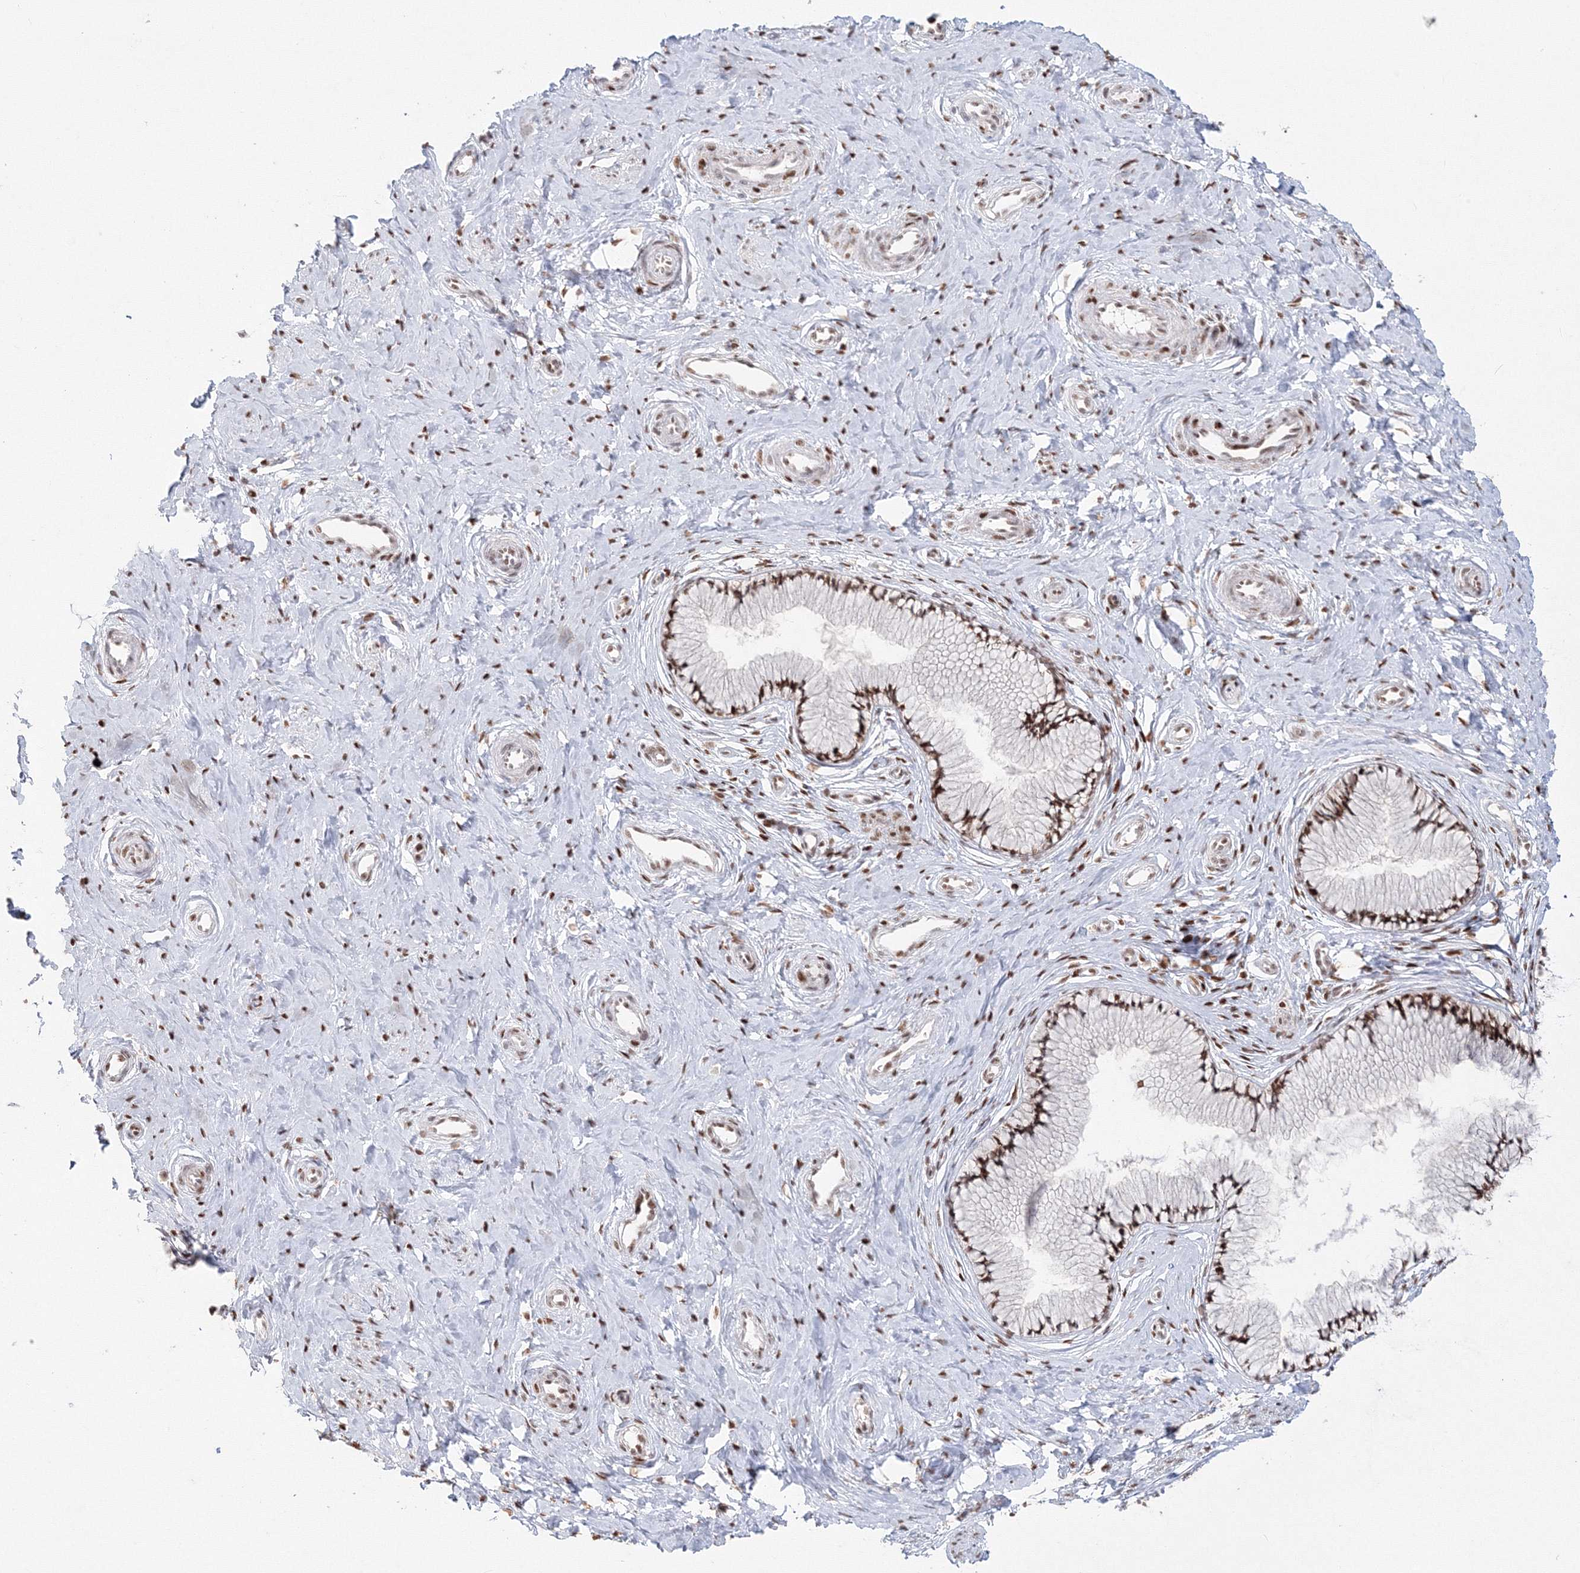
{"staining": {"intensity": "moderate", "quantity": ">75%", "location": "nuclear"}, "tissue": "cervix", "cell_type": "Glandular cells", "image_type": "normal", "snomed": [{"axis": "morphology", "description": "Normal tissue, NOS"}, {"axis": "topography", "description": "Cervix"}], "caption": "This is an image of immunohistochemistry staining of benign cervix, which shows moderate positivity in the nuclear of glandular cells.", "gene": "LIG1", "patient": {"sex": "female", "age": 36}}